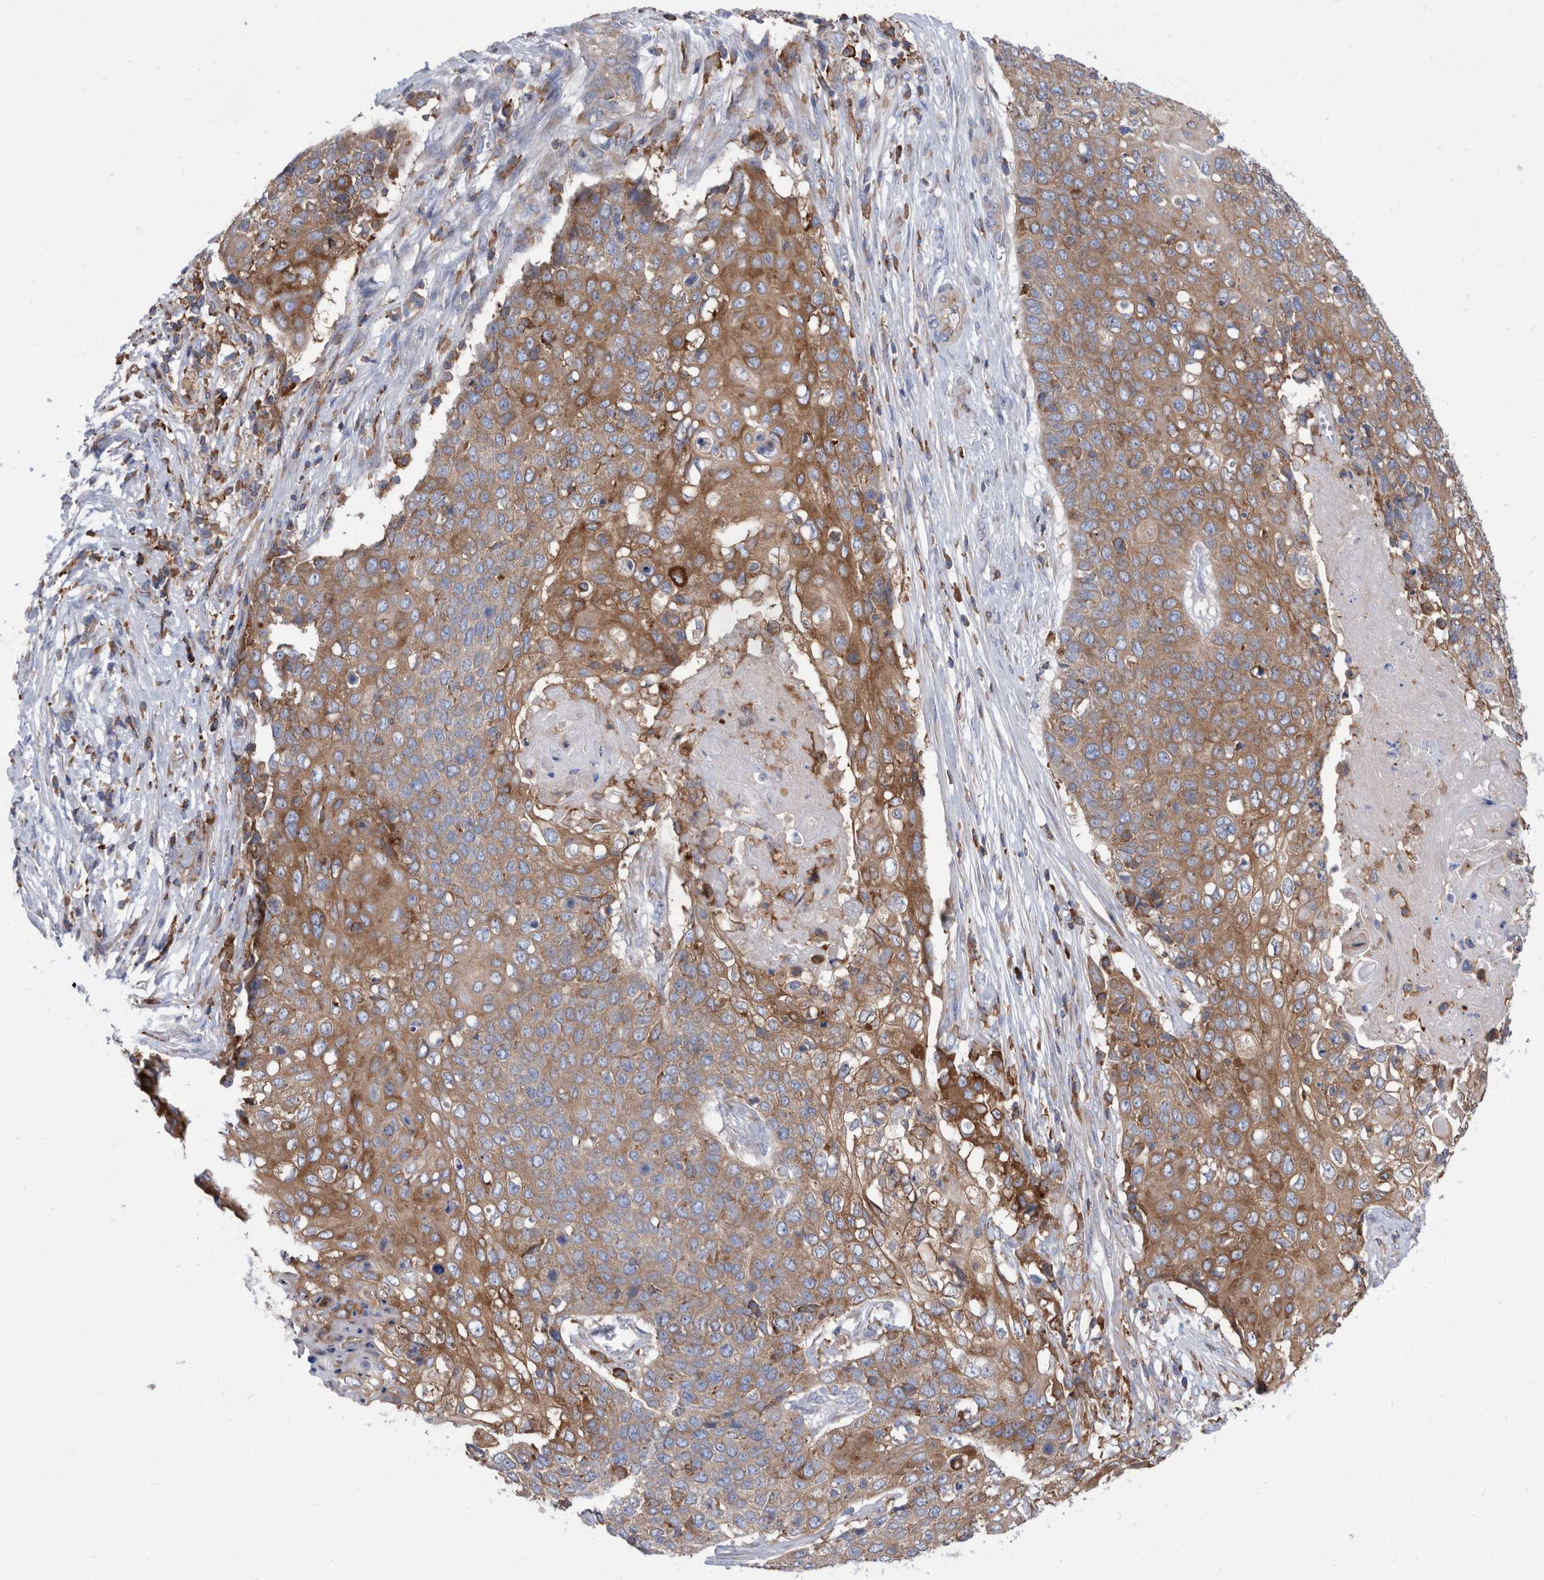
{"staining": {"intensity": "moderate", "quantity": ">75%", "location": "cytoplasmic/membranous"}, "tissue": "cervical cancer", "cell_type": "Tumor cells", "image_type": "cancer", "snomed": [{"axis": "morphology", "description": "Squamous cell carcinoma, NOS"}, {"axis": "topography", "description": "Cervix"}], "caption": "Tumor cells exhibit medium levels of moderate cytoplasmic/membranous positivity in about >75% of cells in cervical squamous cell carcinoma. (DAB (3,3'-diaminobenzidine) IHC with brightfield microscopy, high magnification).", "gene": "SMG7", "patient": {"sex": "female", "age": 39}}